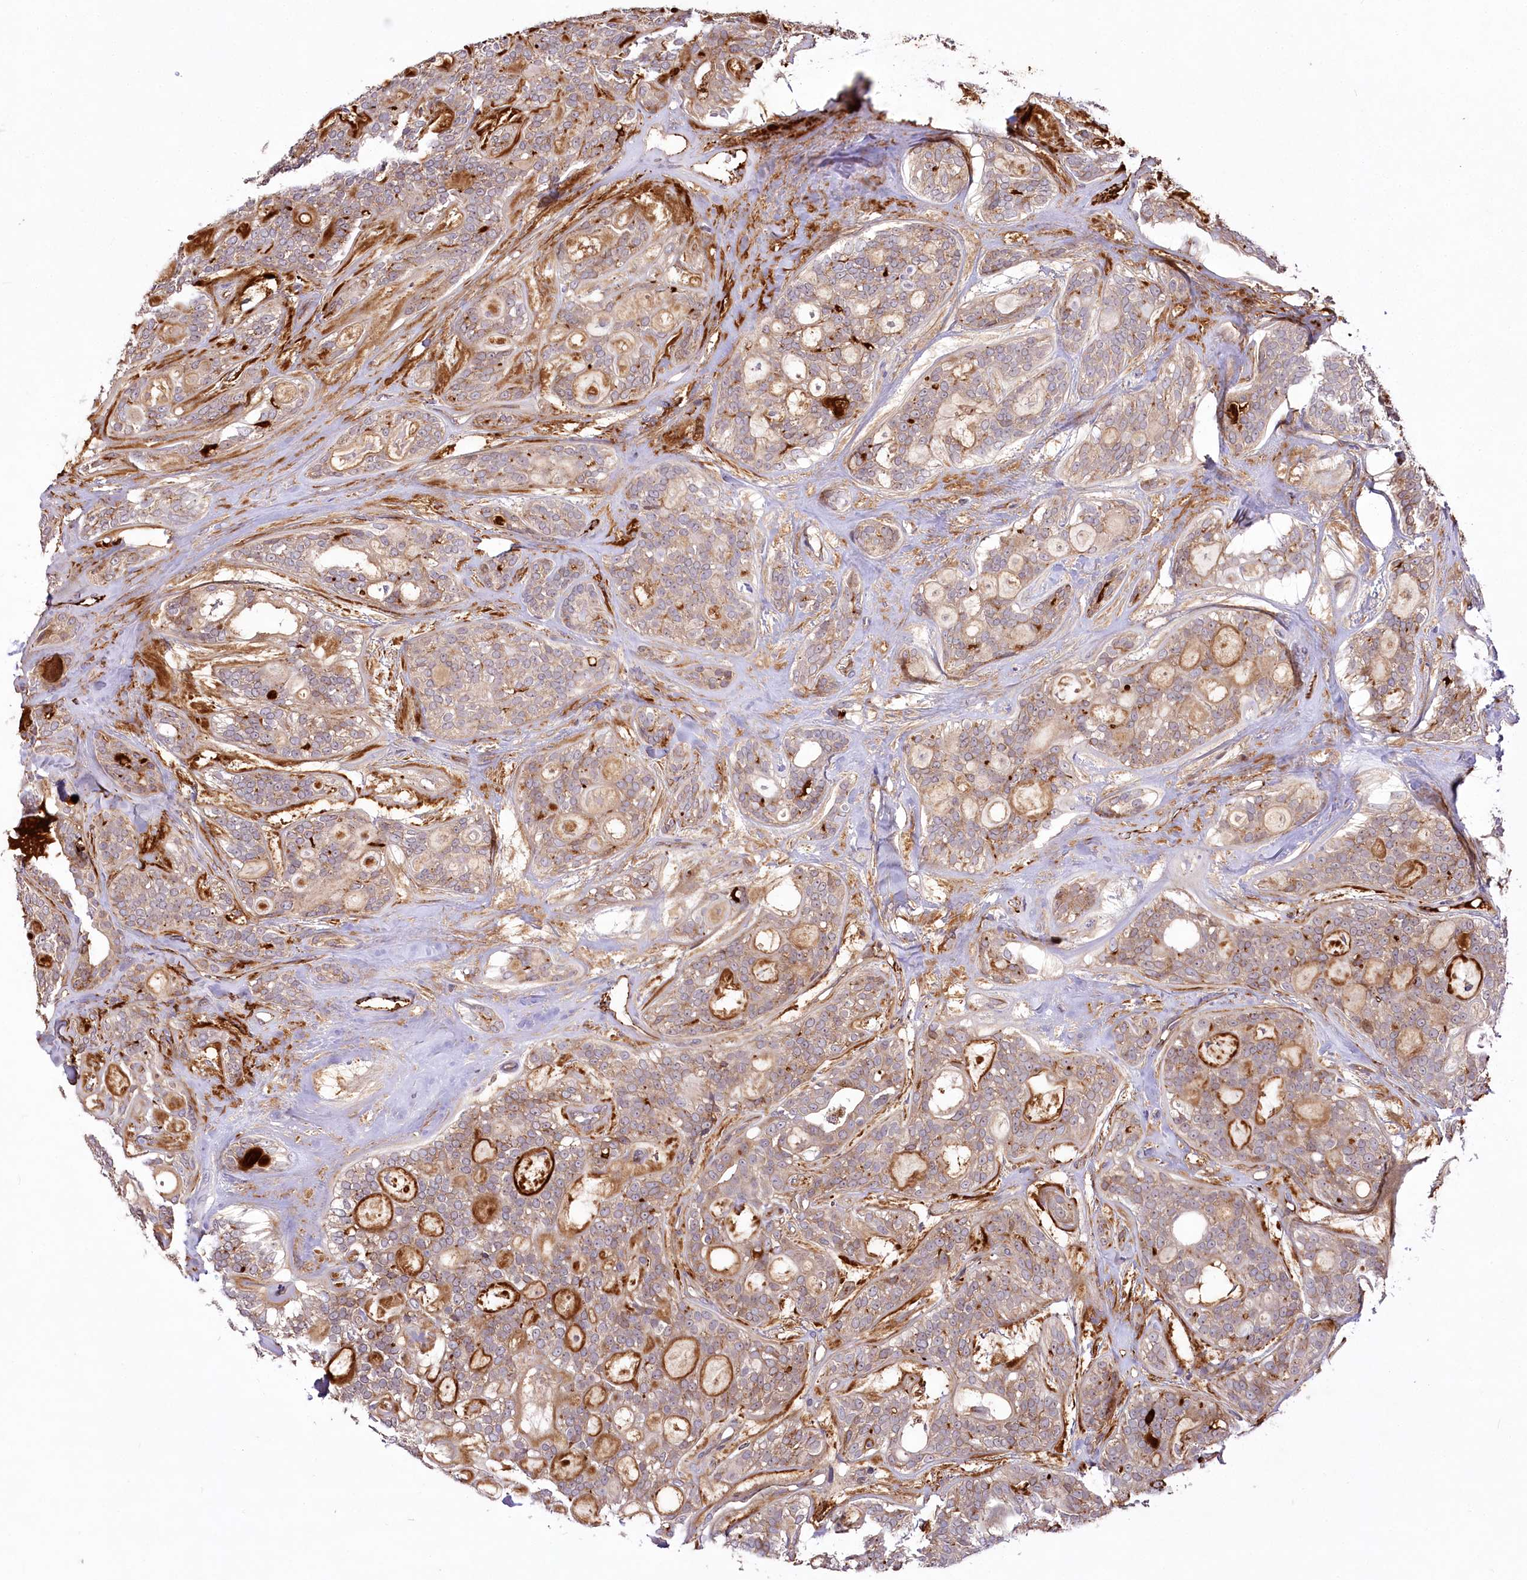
{"staining": {"intensity": "strong", "quantity": "<25%", "location": "cytoplasmic/membranous"}, "tissue": "head and neck cancer", "cell_type": "Tumor cells", "image_type": "cancer", "snomed": [{"axis": "morphology", "description": "Adenocarcinoma, NOS"}, {"axis": "topography", "description": "Head-Neck"}], "caption": "Immunohistochemical staining of human head and neck cancer exhibits strong cytoplasmic/membranous protein positivity in approximately <25% of tumor cells.", "gene": "PSTK", "patient": {"sex": "male", "age": 66}}